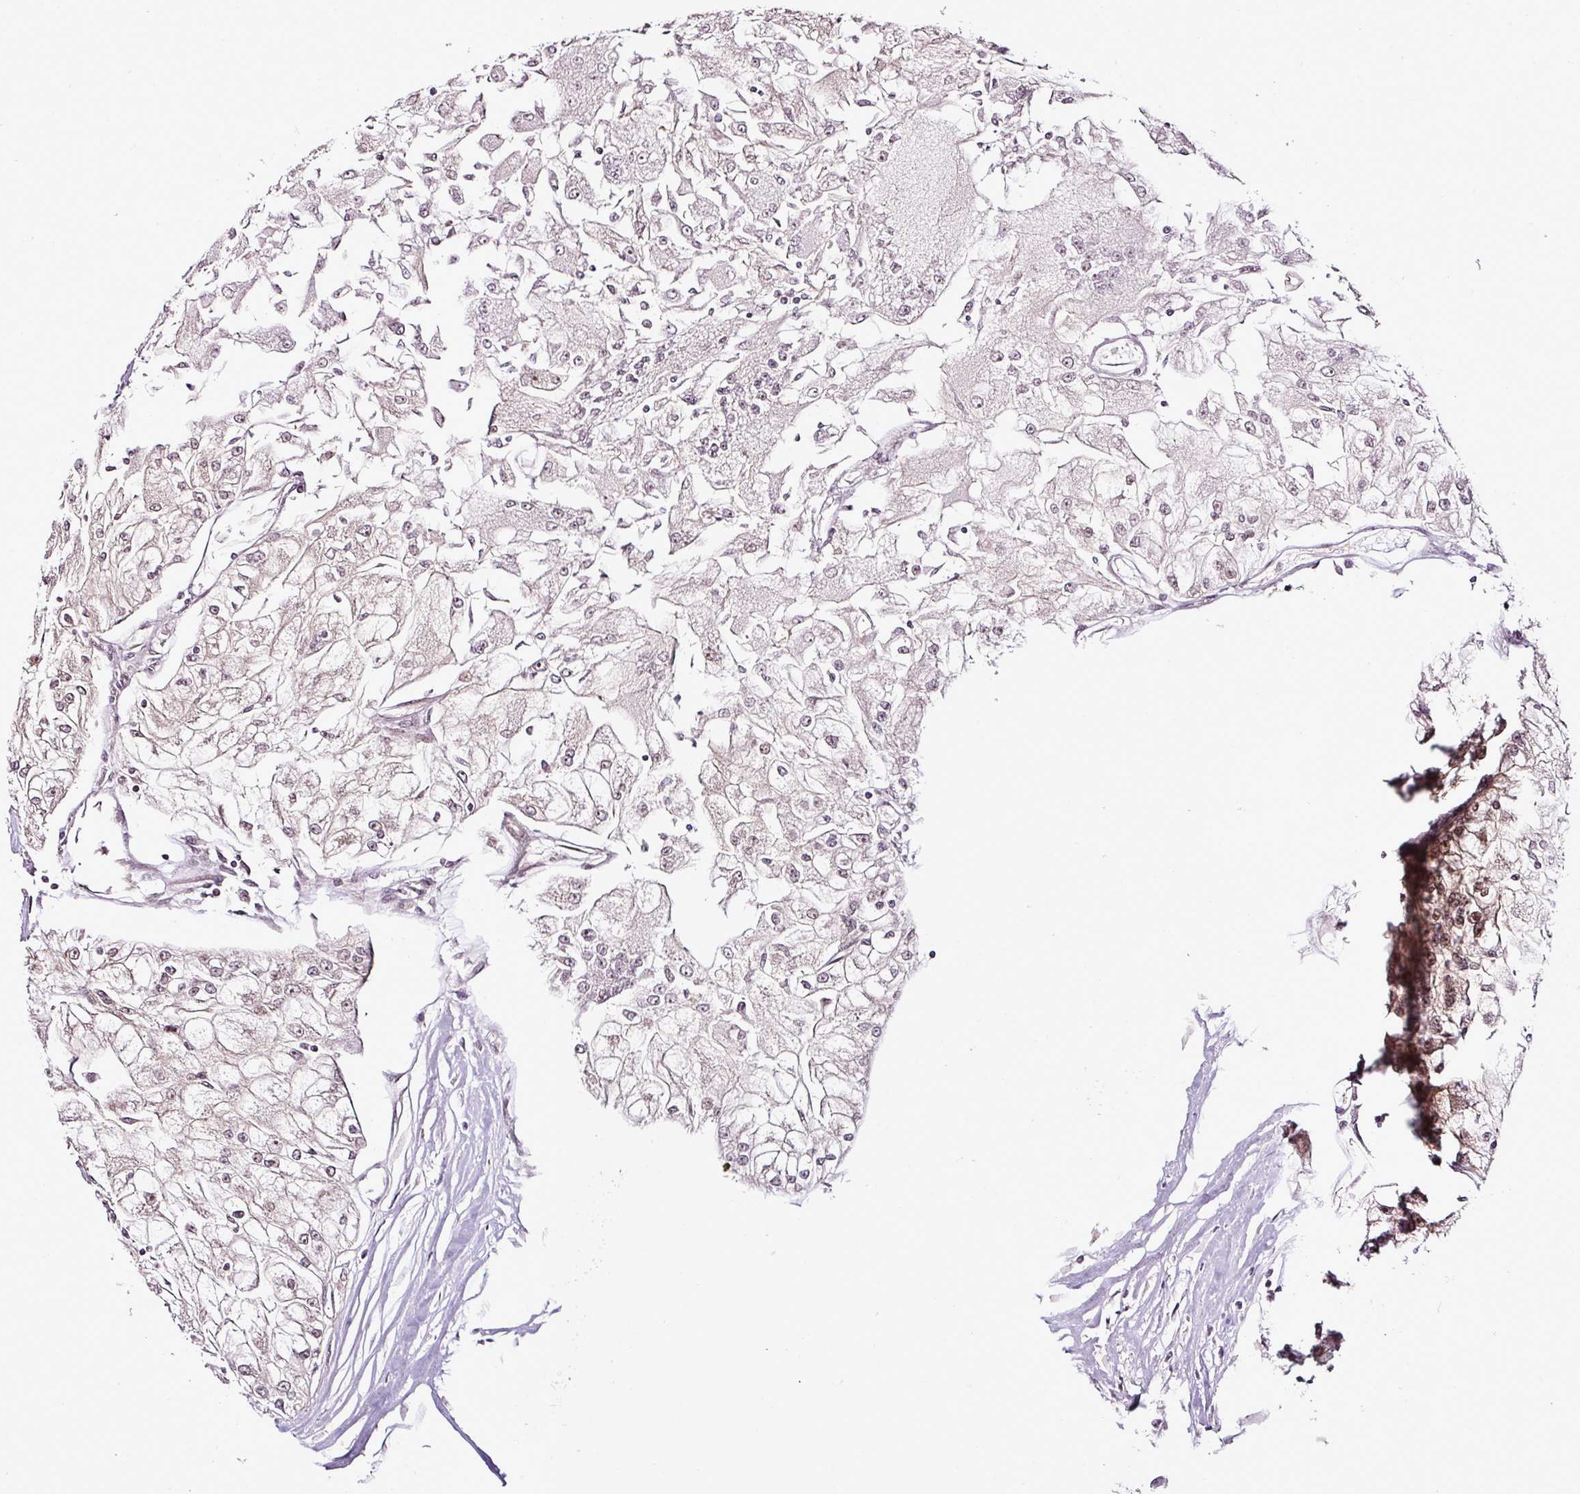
{"staining": {"intensity": "negative", "quantity": "none", "location": "none"}, "tissue": "renal cancer", "cell_type": "Tumor cells", "image_type": "cancer", "snomed": [{"axis": "morphology", "description": "Adenocarcinoma, NOS"}, {"axis": "topography", "description": "Kidney"}], "caption": "Protein analysis of renal cancer exhibits no significant positivity in tumor cells.", "gene": "COPRS", "patient": {"sex": "female", "age": 72}}